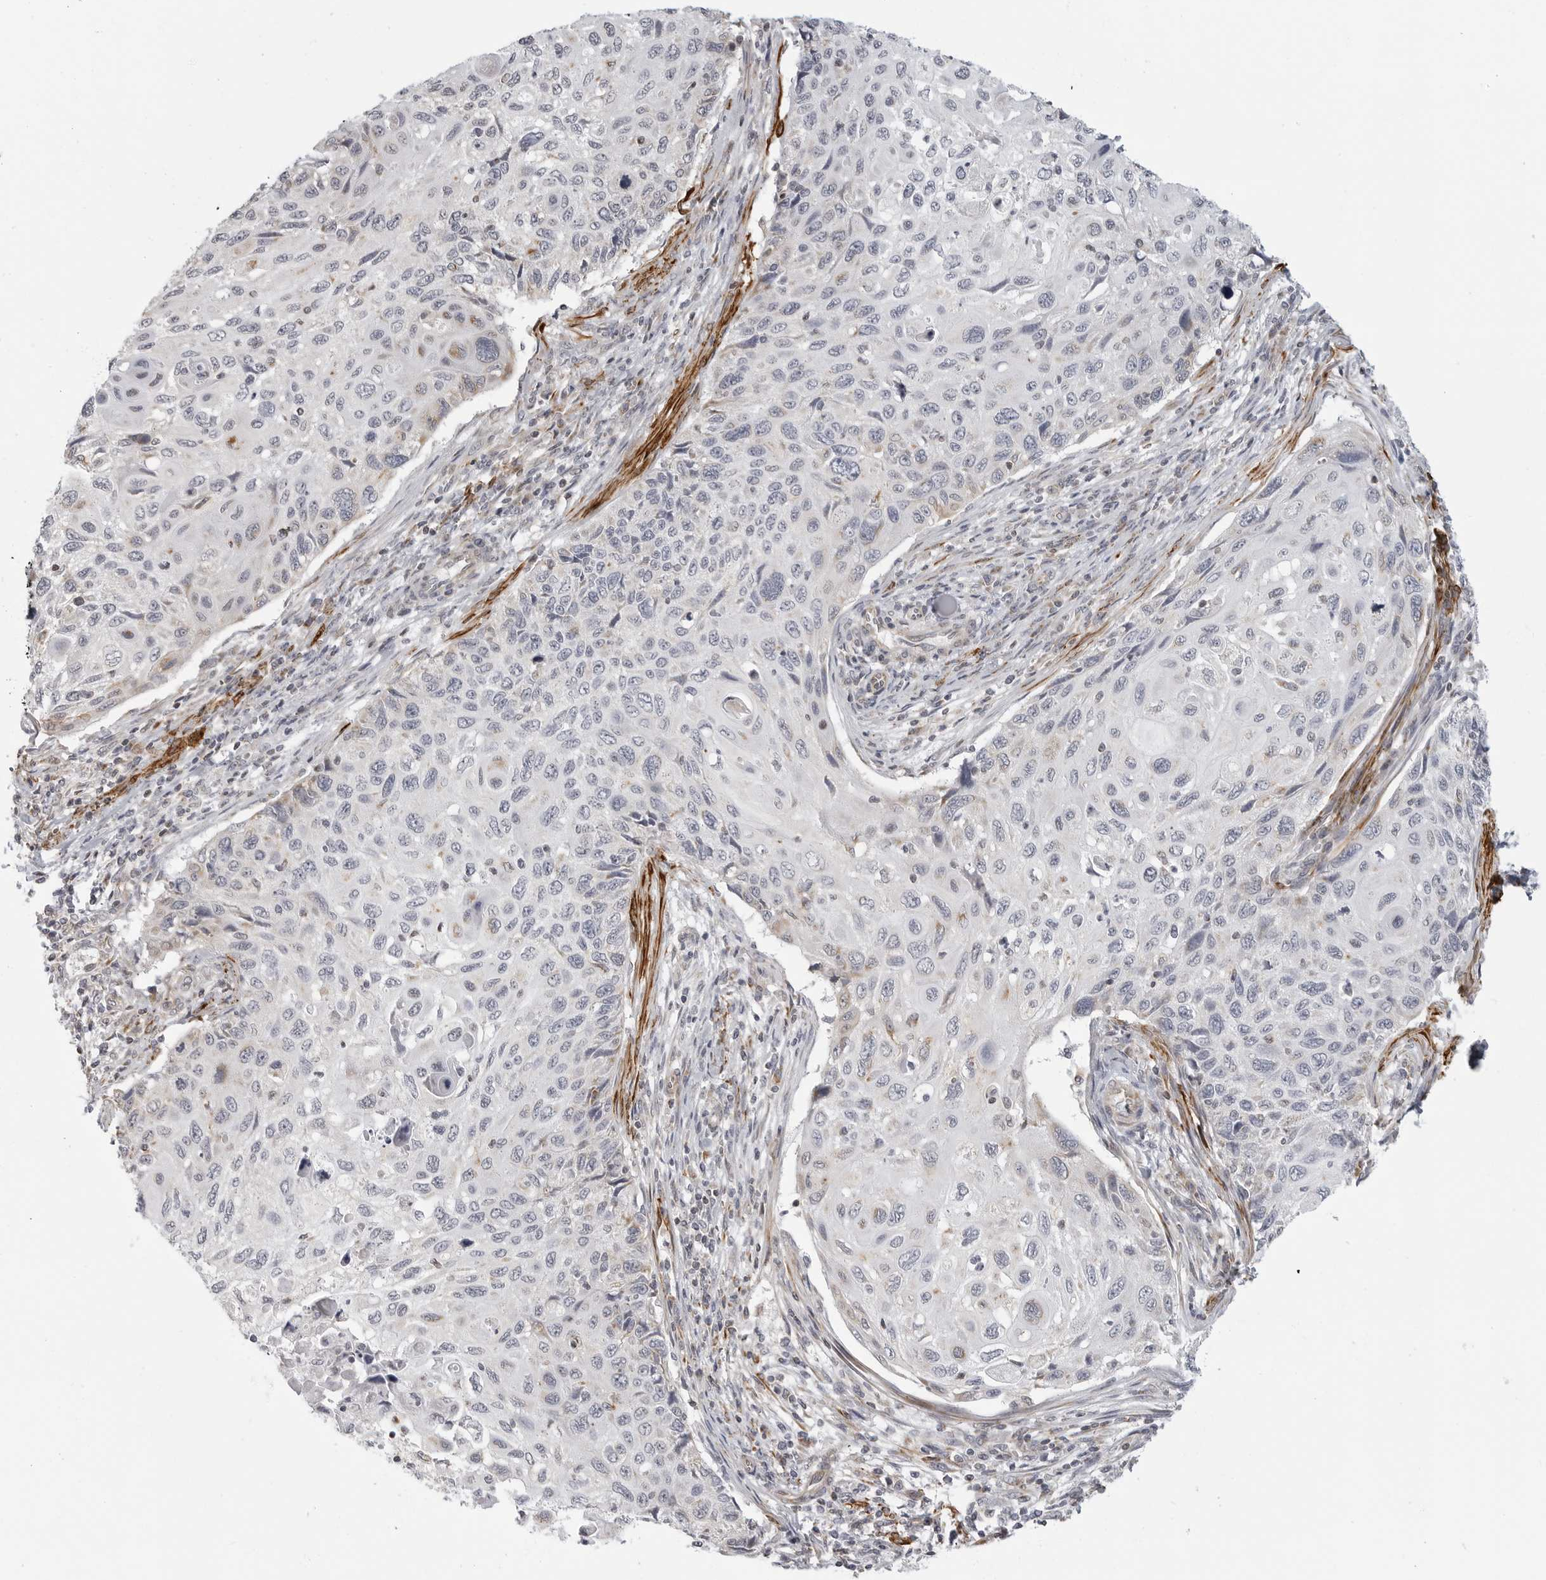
{"staining": {"intensity": "negative", "quantity": "none", "location": "none"}, "tissue": "cervical cancer", "cell_type": "Tumor cells", "image_type": "cancer", "snomed": [{"axis": "morphology", "description": "Squamous cell carcinoma, NOS"}, {"axis": "topography", "description": "Cervix"}], "caption": "An immunohistochemistry micrograph of cervical cancer (squamous cell carcinoma) is shown. There is no staining in tumor cells of cervical cancer (squamous cell carcinoma).", "gene": "MAP7D1", "patient": {"sex": "female", "age": 70}}